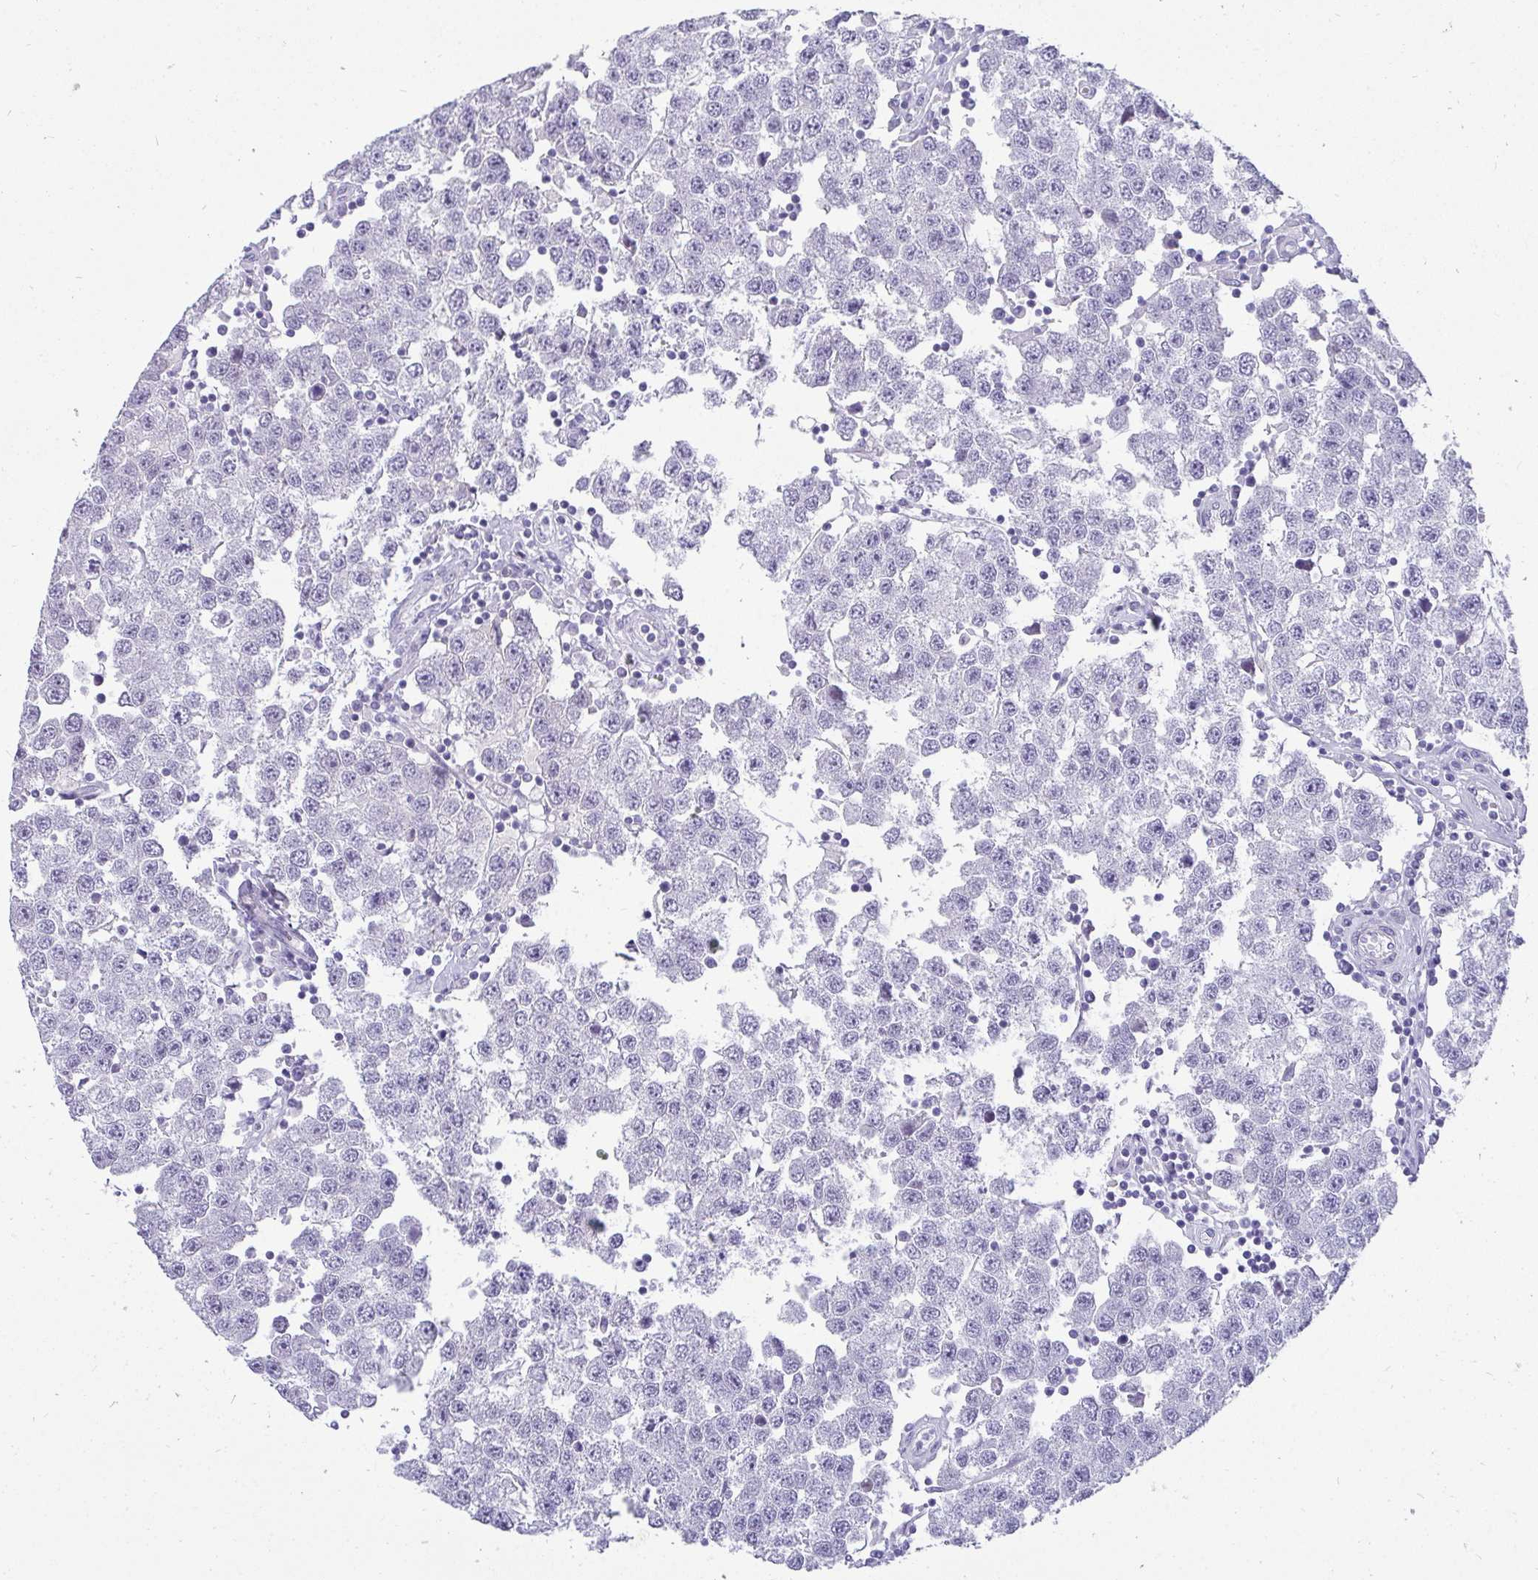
{"staining": {"intensity": "negative", "quantity": "none", "location": "none"}, "tissue": "testis cancer", "cell_type": "Tumor cells", "image_type": "cancer", "snomed": [{"axis": "morphology", "description": "Seminoma, NOS"}, {"axis": "topography", "description": "Testis"}], "caption": "A photomicrograph of human testis seminoma is negative for staining in tumor cells.", "gene": "AK5", "patient": {"sex": "male", "age": 34}}